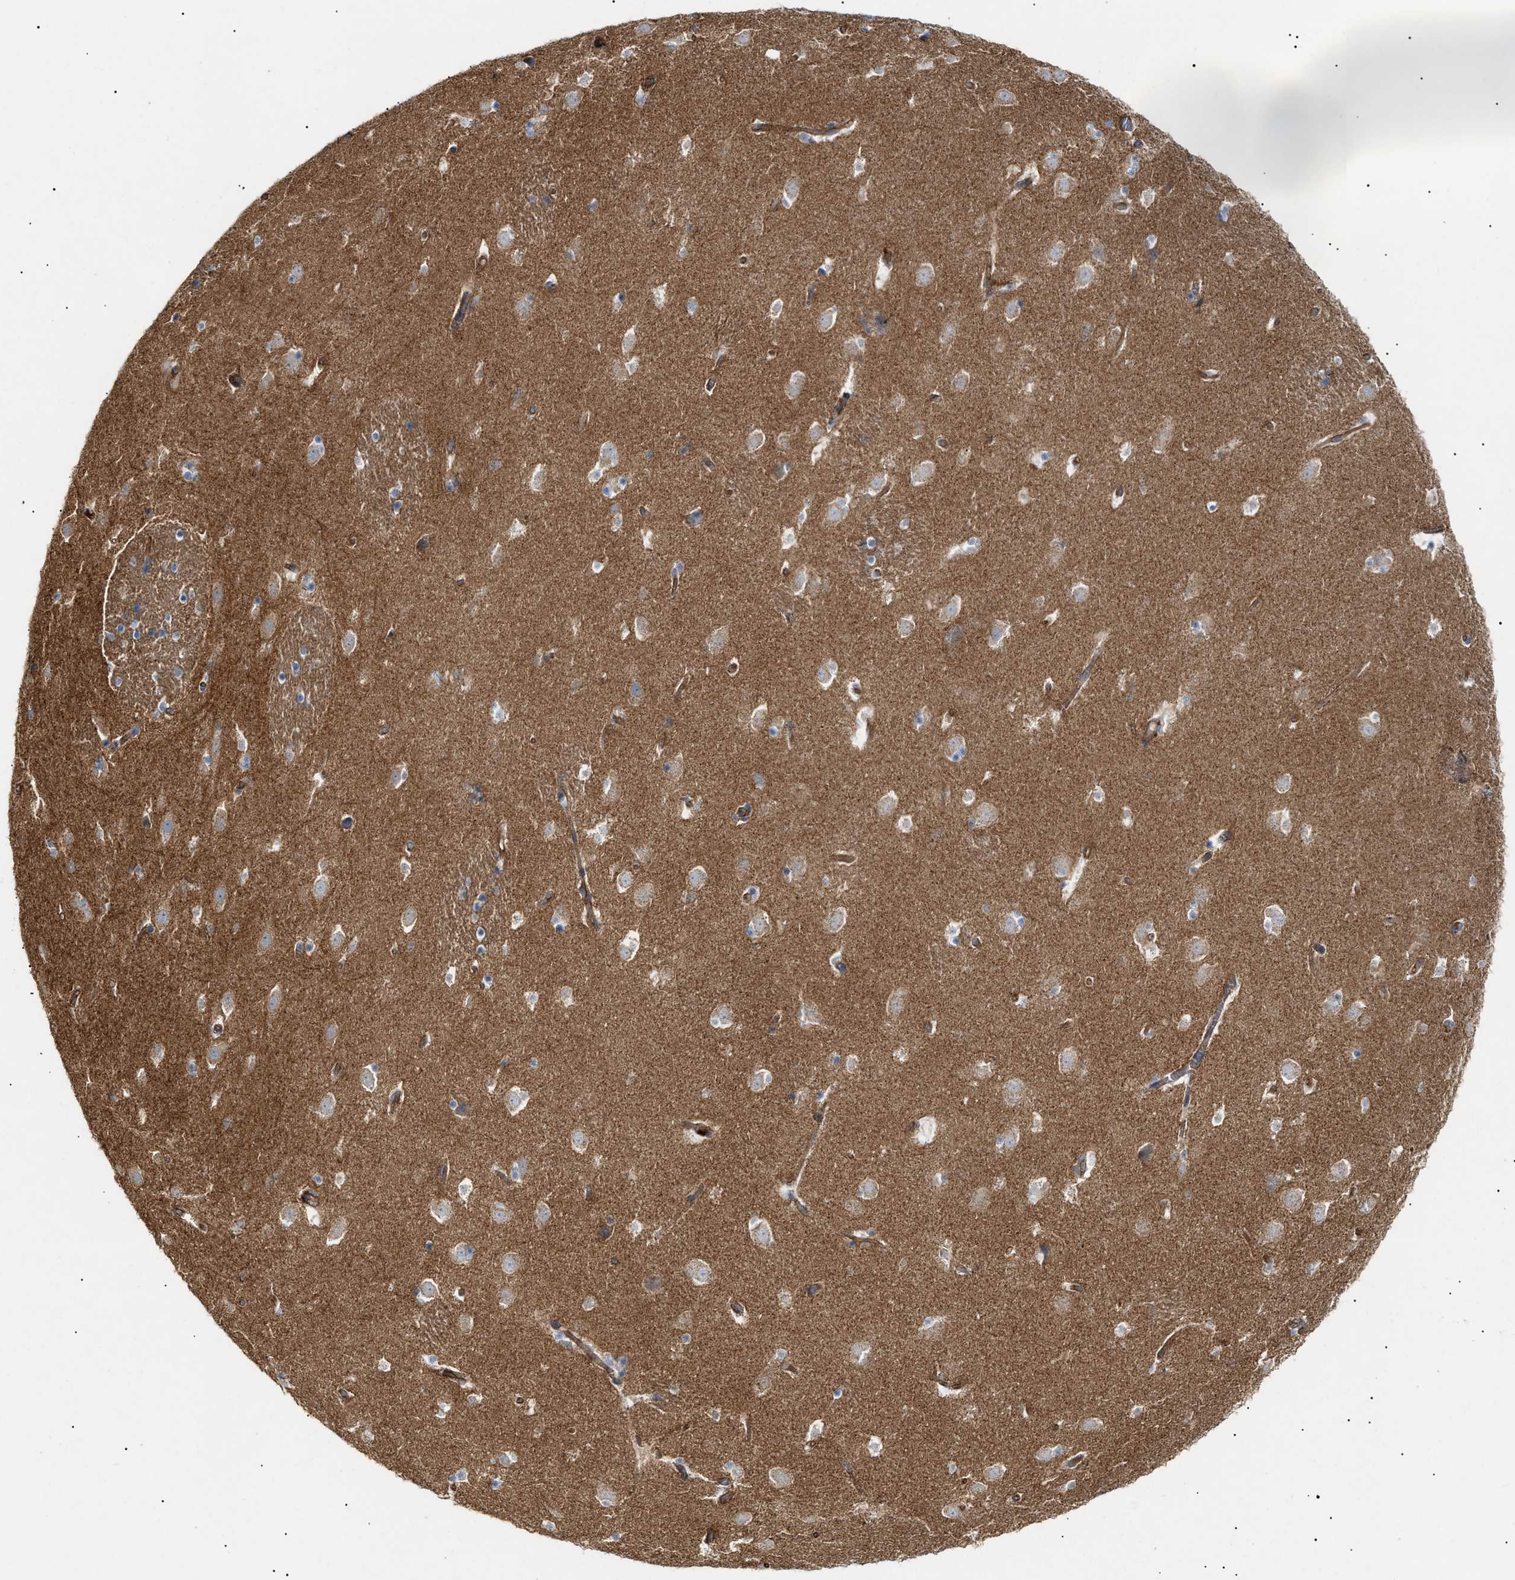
{"staining": {"intensity": "moderate", "quantity": "<25%", "location": "cytoplasmic/membranous"}, "tissue": "caudate", "cell_type": "Glial cells", "image_type": "normal", "snomed": [{"axis": "morphology", "description": "Normal tissue, NOS"}, {"axis": "topography", "description": "Lateral ventricle wall"}], "caption": "The micrograph demonstrates immunohistochemical staining of unremarkable caudate. There is moderate cytoplasmic/membranous positivity is appreciated in about <25% of glial cells. The staining is performed using DAB (3,3'-diaminobenzidine) brown chromogen to label protein expression. The nuclei are counter-stained blue using hematoxylin.", "gene": "ZFHX2", "patient": {"sex": "male", "age": 45}}